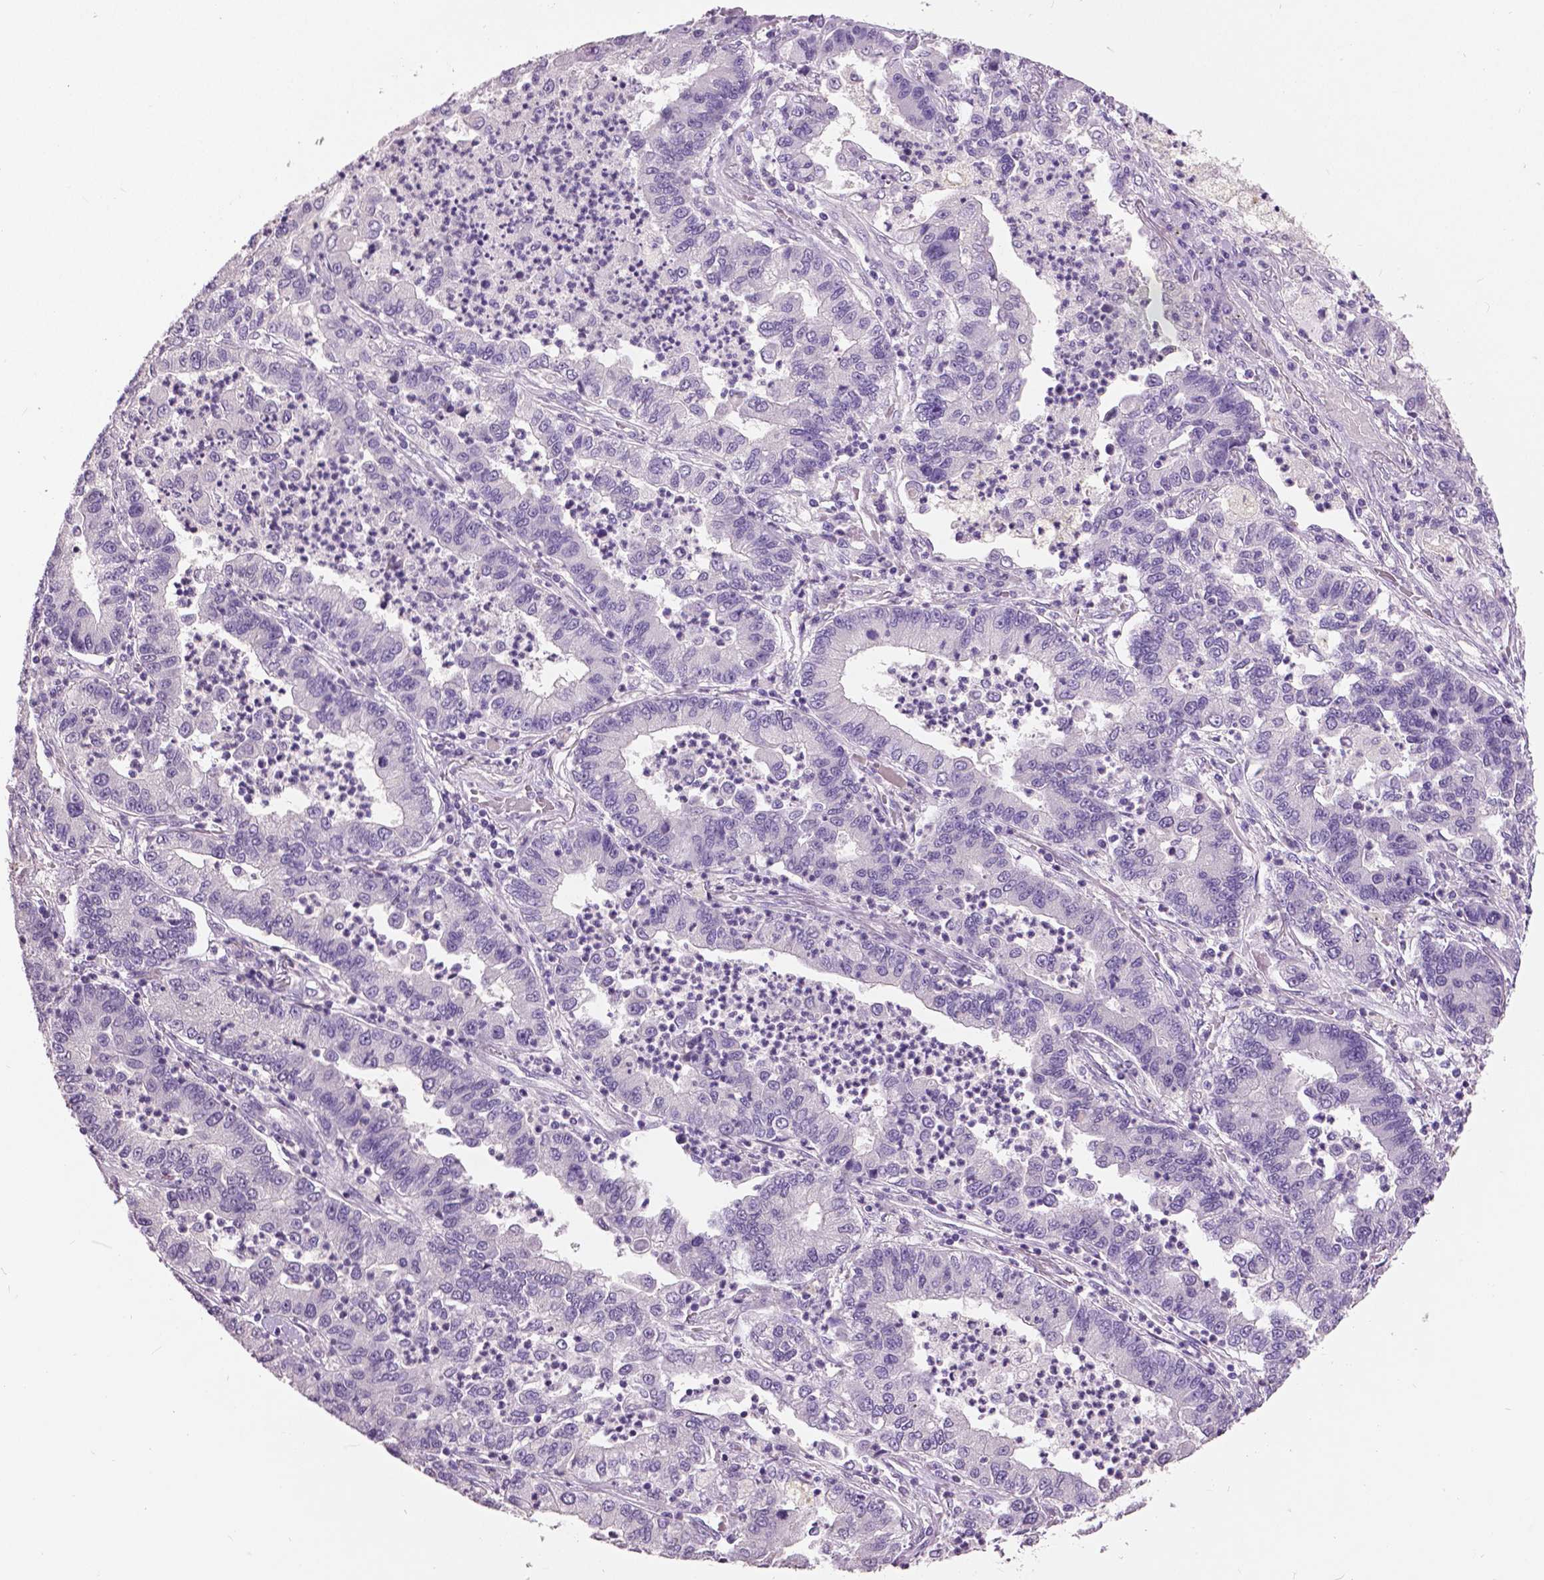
{"staining": {"intensity": "negative", "quantity": "none", "location": "none"}, "tissue": "lung cancer", "cell_type": "Tumor cells", "image_type": "cancer", "snomed": [{"axis": "morphology", "description": "Adenocarcinoma, NOS"}, {"axis": "topography", "description": "Lung"}], "caption": "This is a histopathology image of immunohistochemistry (IHC) staining of adenocarcinoma (lung), which shows no positivity in tumor cells. (Immunohistochemistry (ihc), brightfield microscopy, high magnification).", "gene": "GRIN2A", "patient": {"sex": "female", "age": 57}}